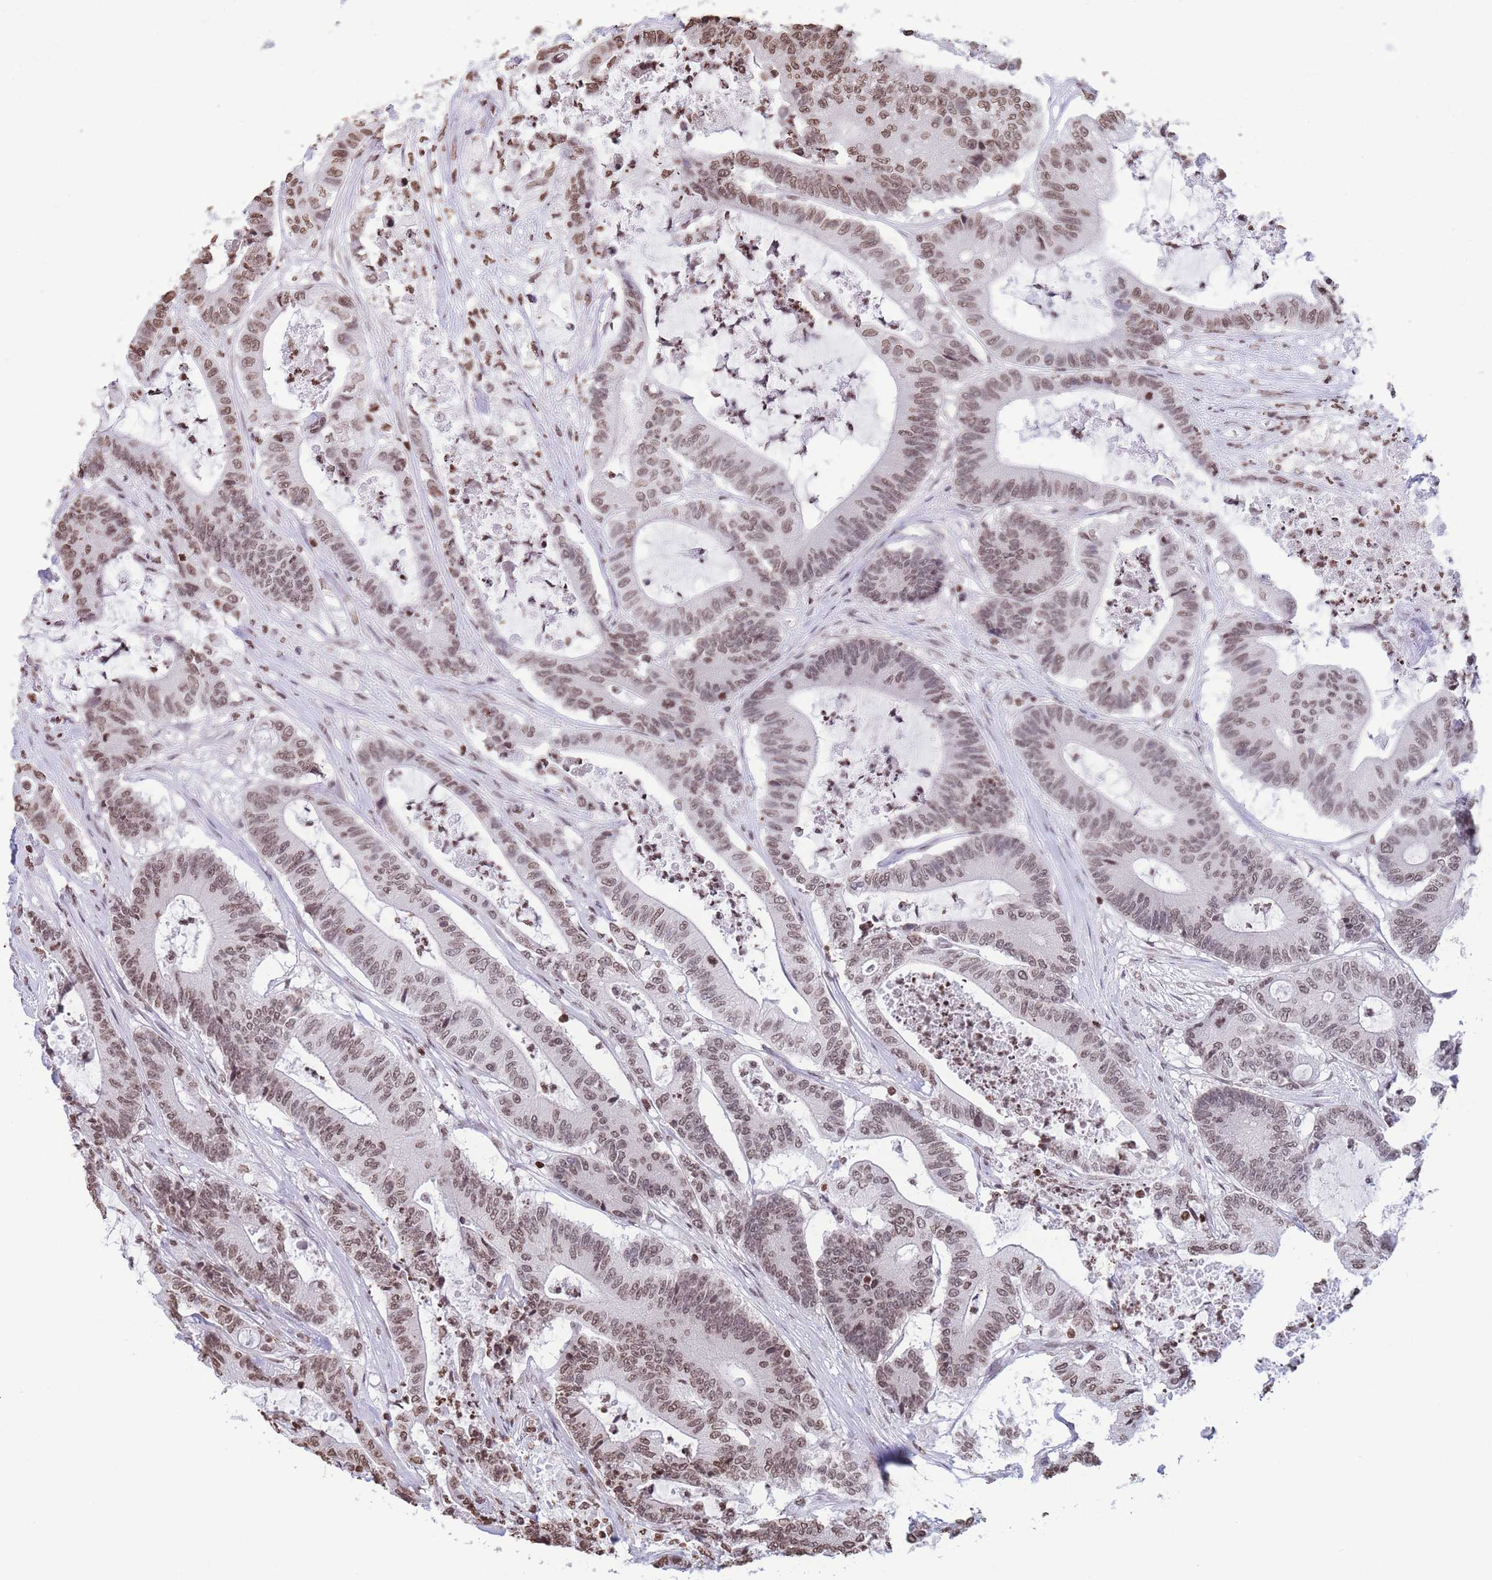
{"staining": {"intensity": "moderate", "quantity": ">75%", "location": "nuclear"}, "tissue": "colorectal cancer", "cell_type": "Tumor cells", "image_type": "cancer", "snomed": [{"axis": "morphology", "description": "Adenocarcinoma, NOS"}, {"axis": "topography", "description": "Colon"}], "caption": "A medium amount of moderate nuclear expression is identified in approximately >75% of tumor cells in colorectal cancer tissue.", "gene": "H2BC11", "patient": {"sex": "female", "age": 84}}